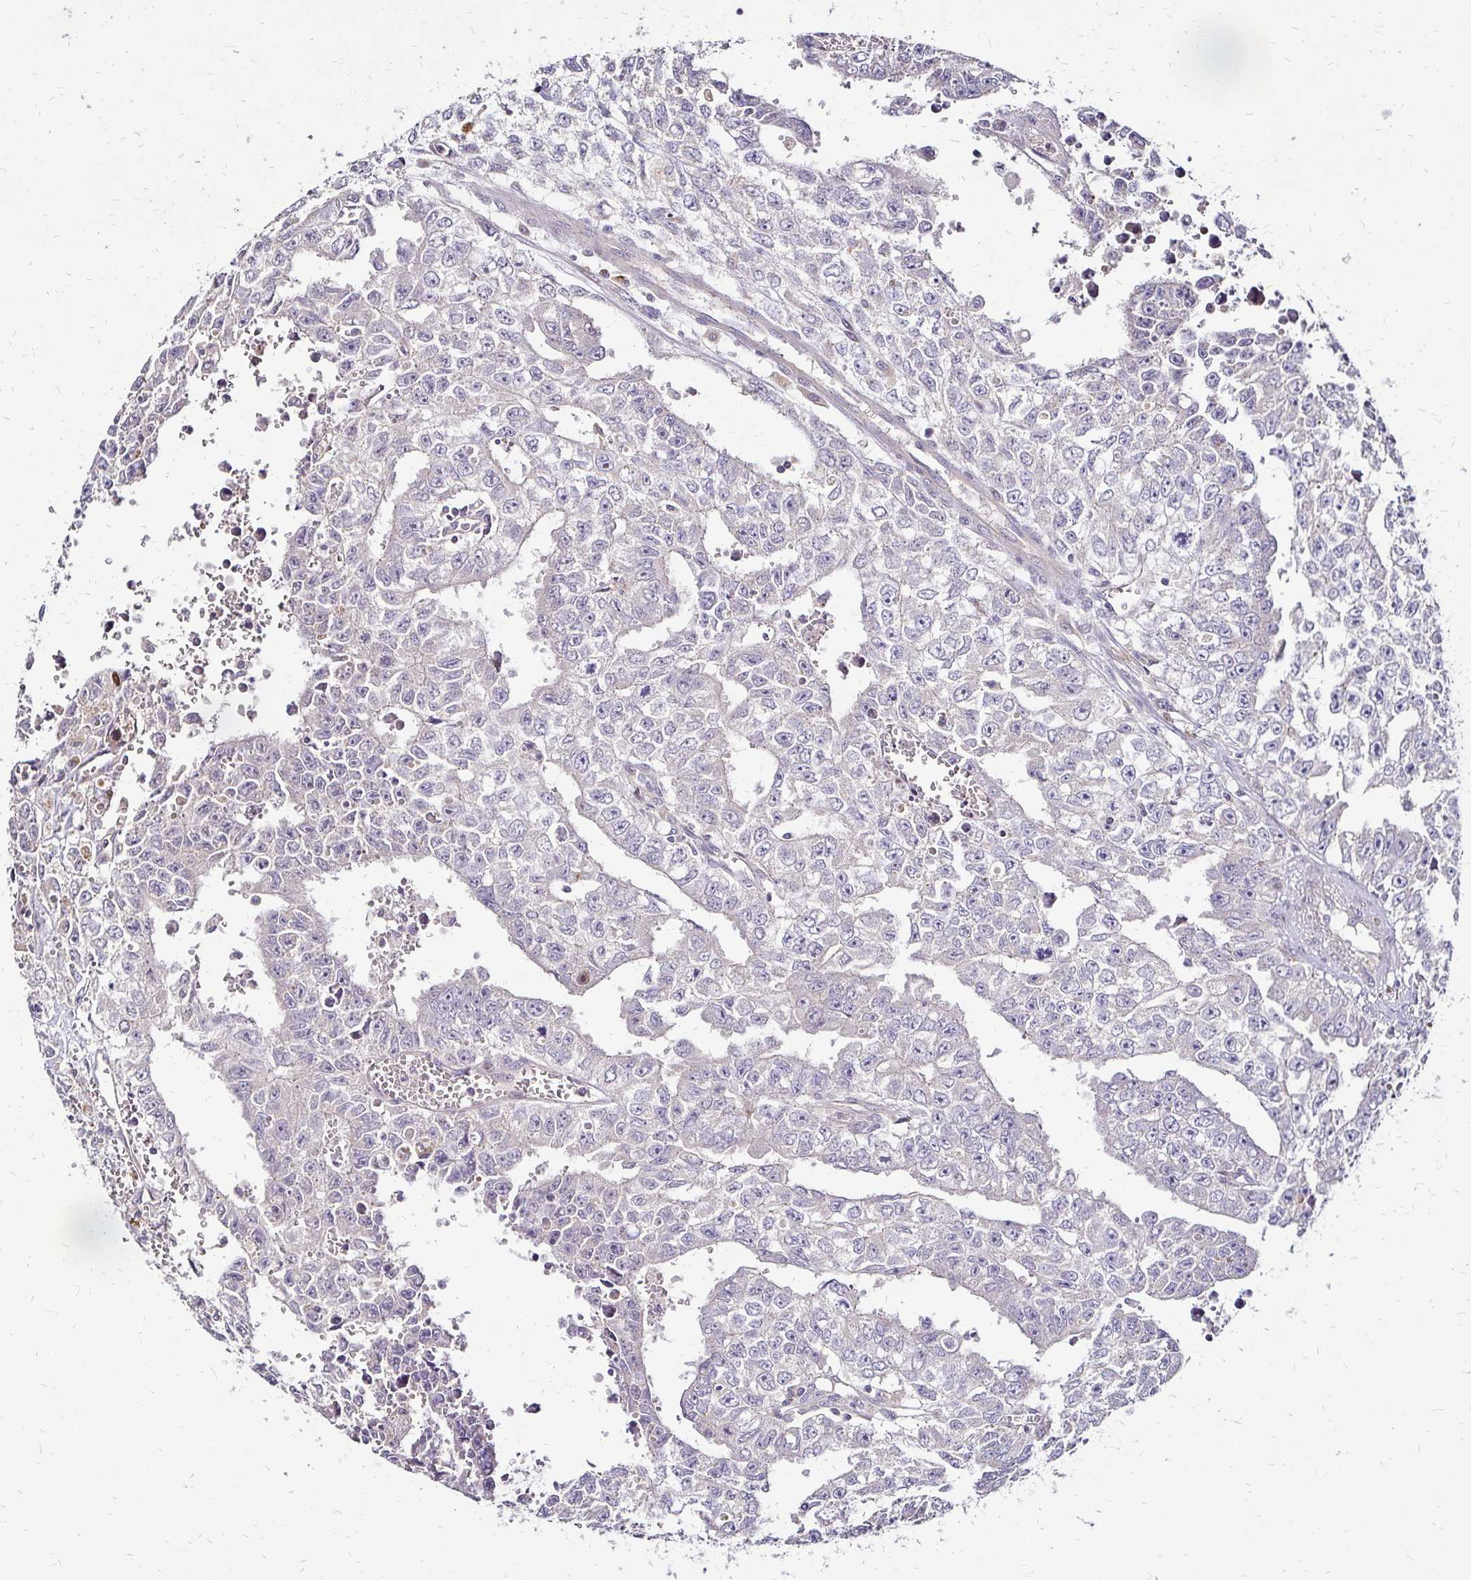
{"staining": {"intensity": "negative", "quantity": "none", "location": "none"}, "tissue": "testis cancer", "cell_type": "Tumor cells", "image_type": "cancer", "snomed": [{"axis": "morphology", "description": "Carcinoma, Embryonal, NOS"}, {"axis": "morphology", "description": "Teratoma, malignant, NOS"}, {"axis": "topography", "description": "Testis"}], "caption": "Embryonal carcinoma (testis) was stained to show a protein in brown. There is no significant positivity in tumor cells.", "gene": "IDUA", "patient": {"sex": "male", "age": 24}}